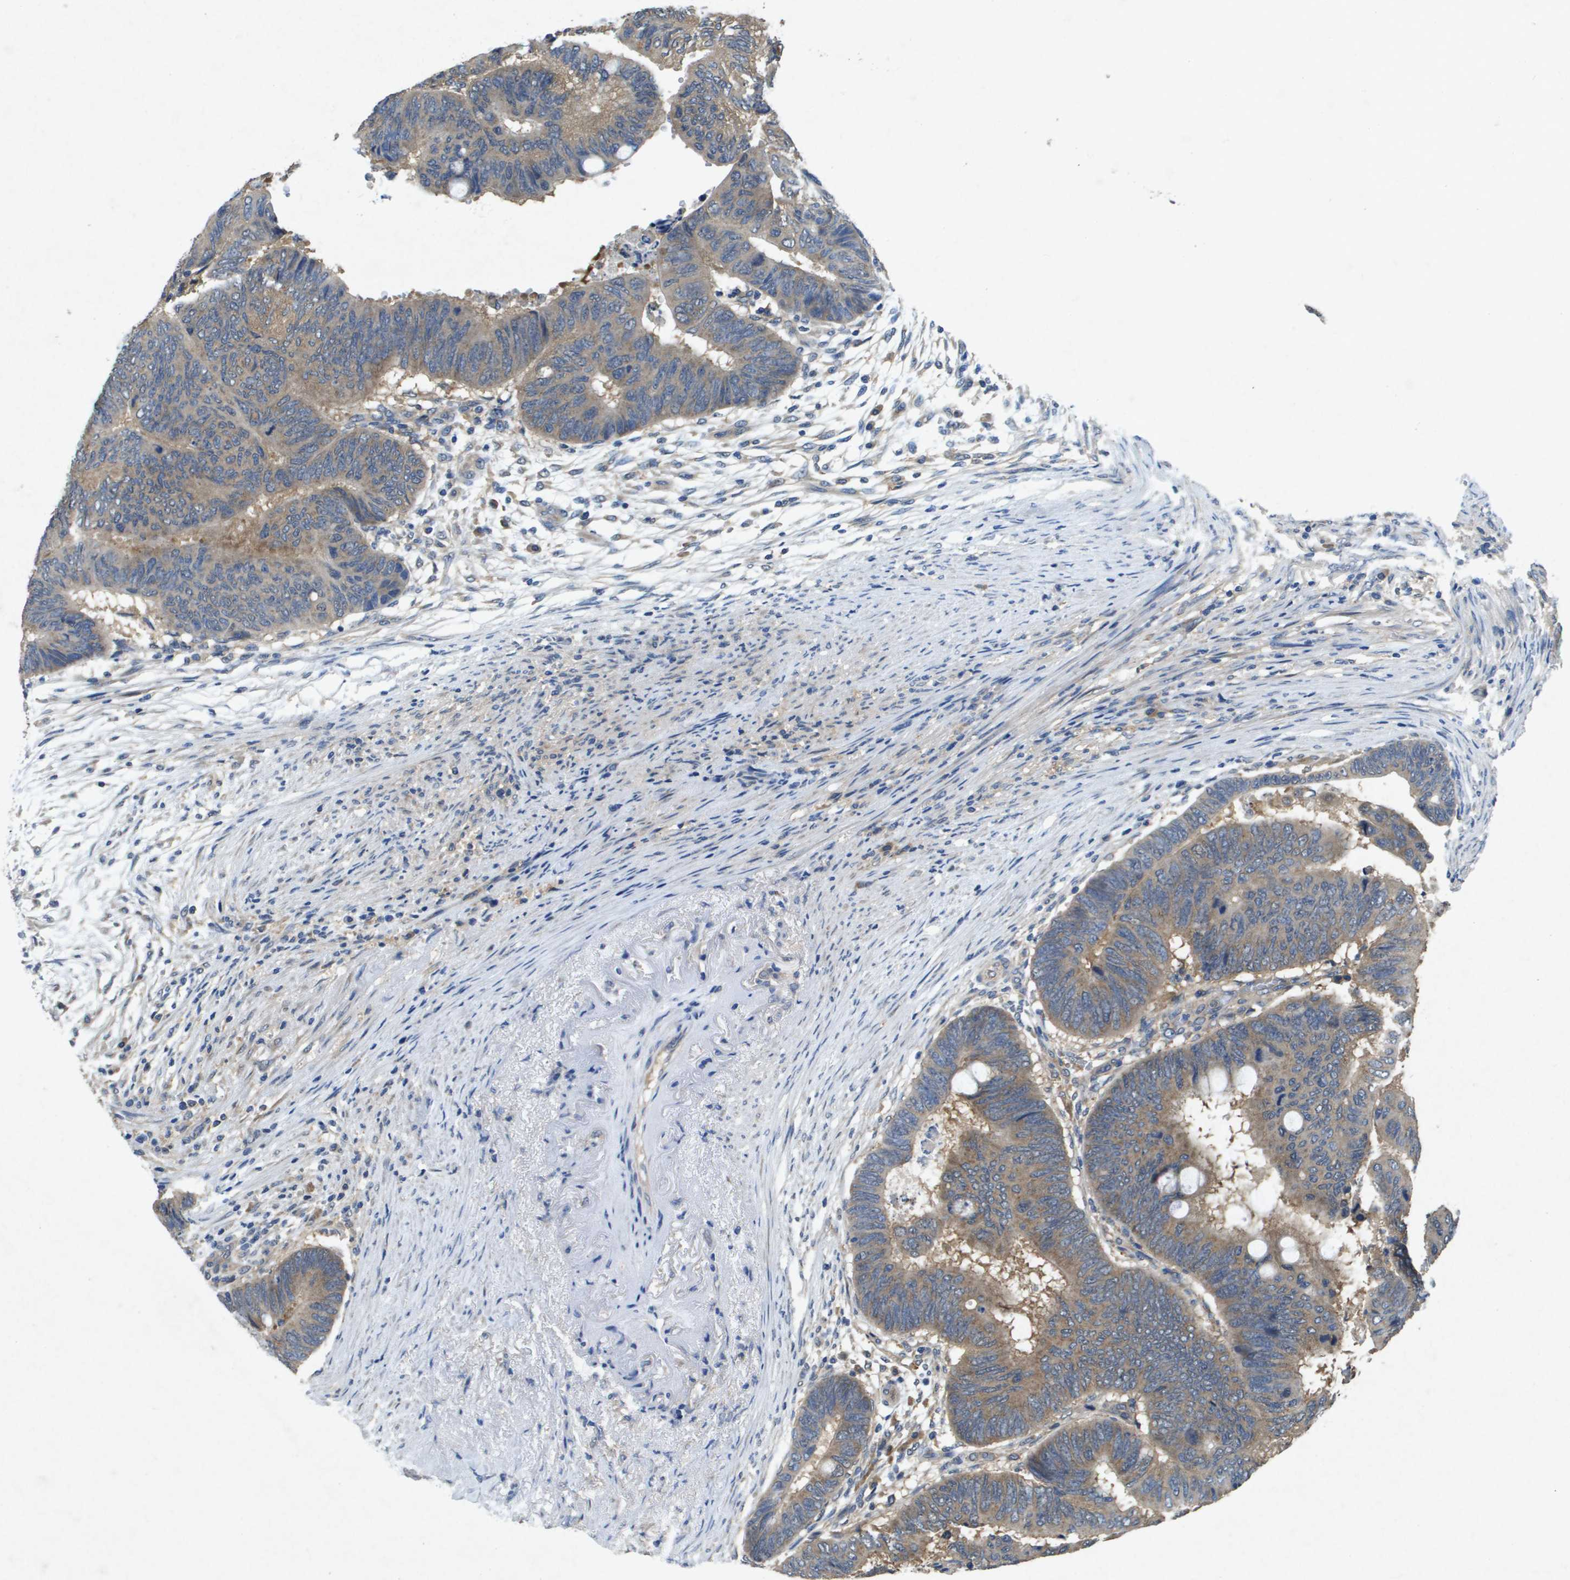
{"staining": {"intensity": "moderate", "quantity": ">75%", "location": "cytoplasmic/membranous"}, "tissue": "colorectal cancer", "cell_type": "Tumor cells", "image_type": "cancer", "snomed": [{"axis": "morphology", "description": "Normal tissue, NOS"}, {"axis": "morphology", "description": "Adenocarcinoma, NOS"}, {"axis": "topography", "description": "Rectum"}, {"axis": "topography", "description": "Peripheral nerve tissue"}], "caption": "Brown immunohistochemical staining in colorectal cancer (adenocarcinoma) exhibits moderate cytoplasmic/membranous positivity in about >75% of tumor cells.", "gene": "PTPRT", "patient": {"sex": "male", "age": 92}}